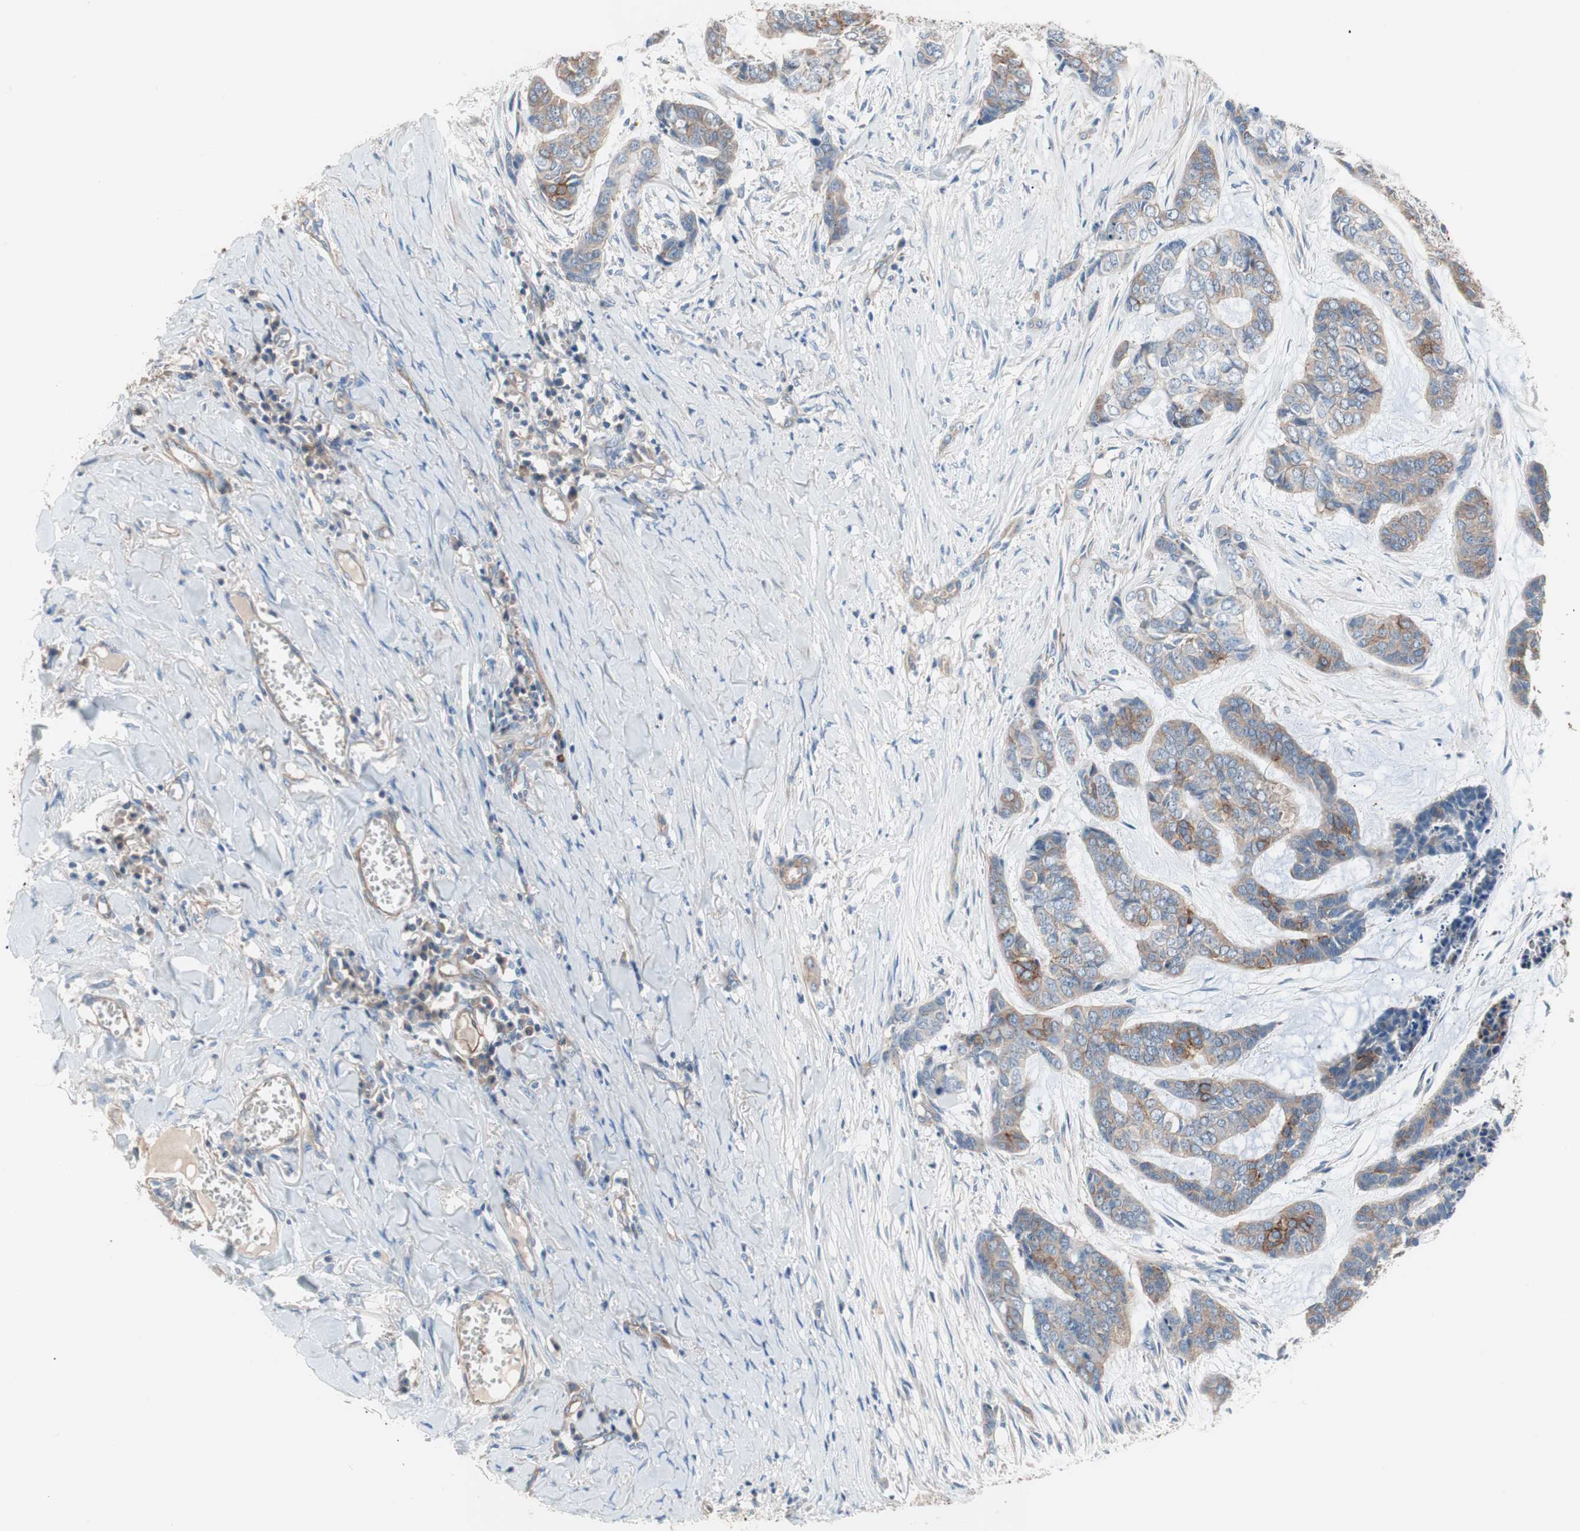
{"staining": {"intensity": "weak", "quantity": "25%-75%", "location": "cytoplasmic/membranous"}, "tissue": "skin cancer", "cell_type": "Tumor cells", "image_type": "cancer", "snomed": [{"axis": "morphology", "description": "Basal cell carcinoma"}, {"axis": "topography", "description": "Skin"}], "caption": "Human skin cancer stained with a brown dye demonstrates weak cytoplasmic/membranous positive expression in approximately 25%-75% of tumor cells.", "gene": "GPR160", "patient": {"sex": "female", "age": 64}}